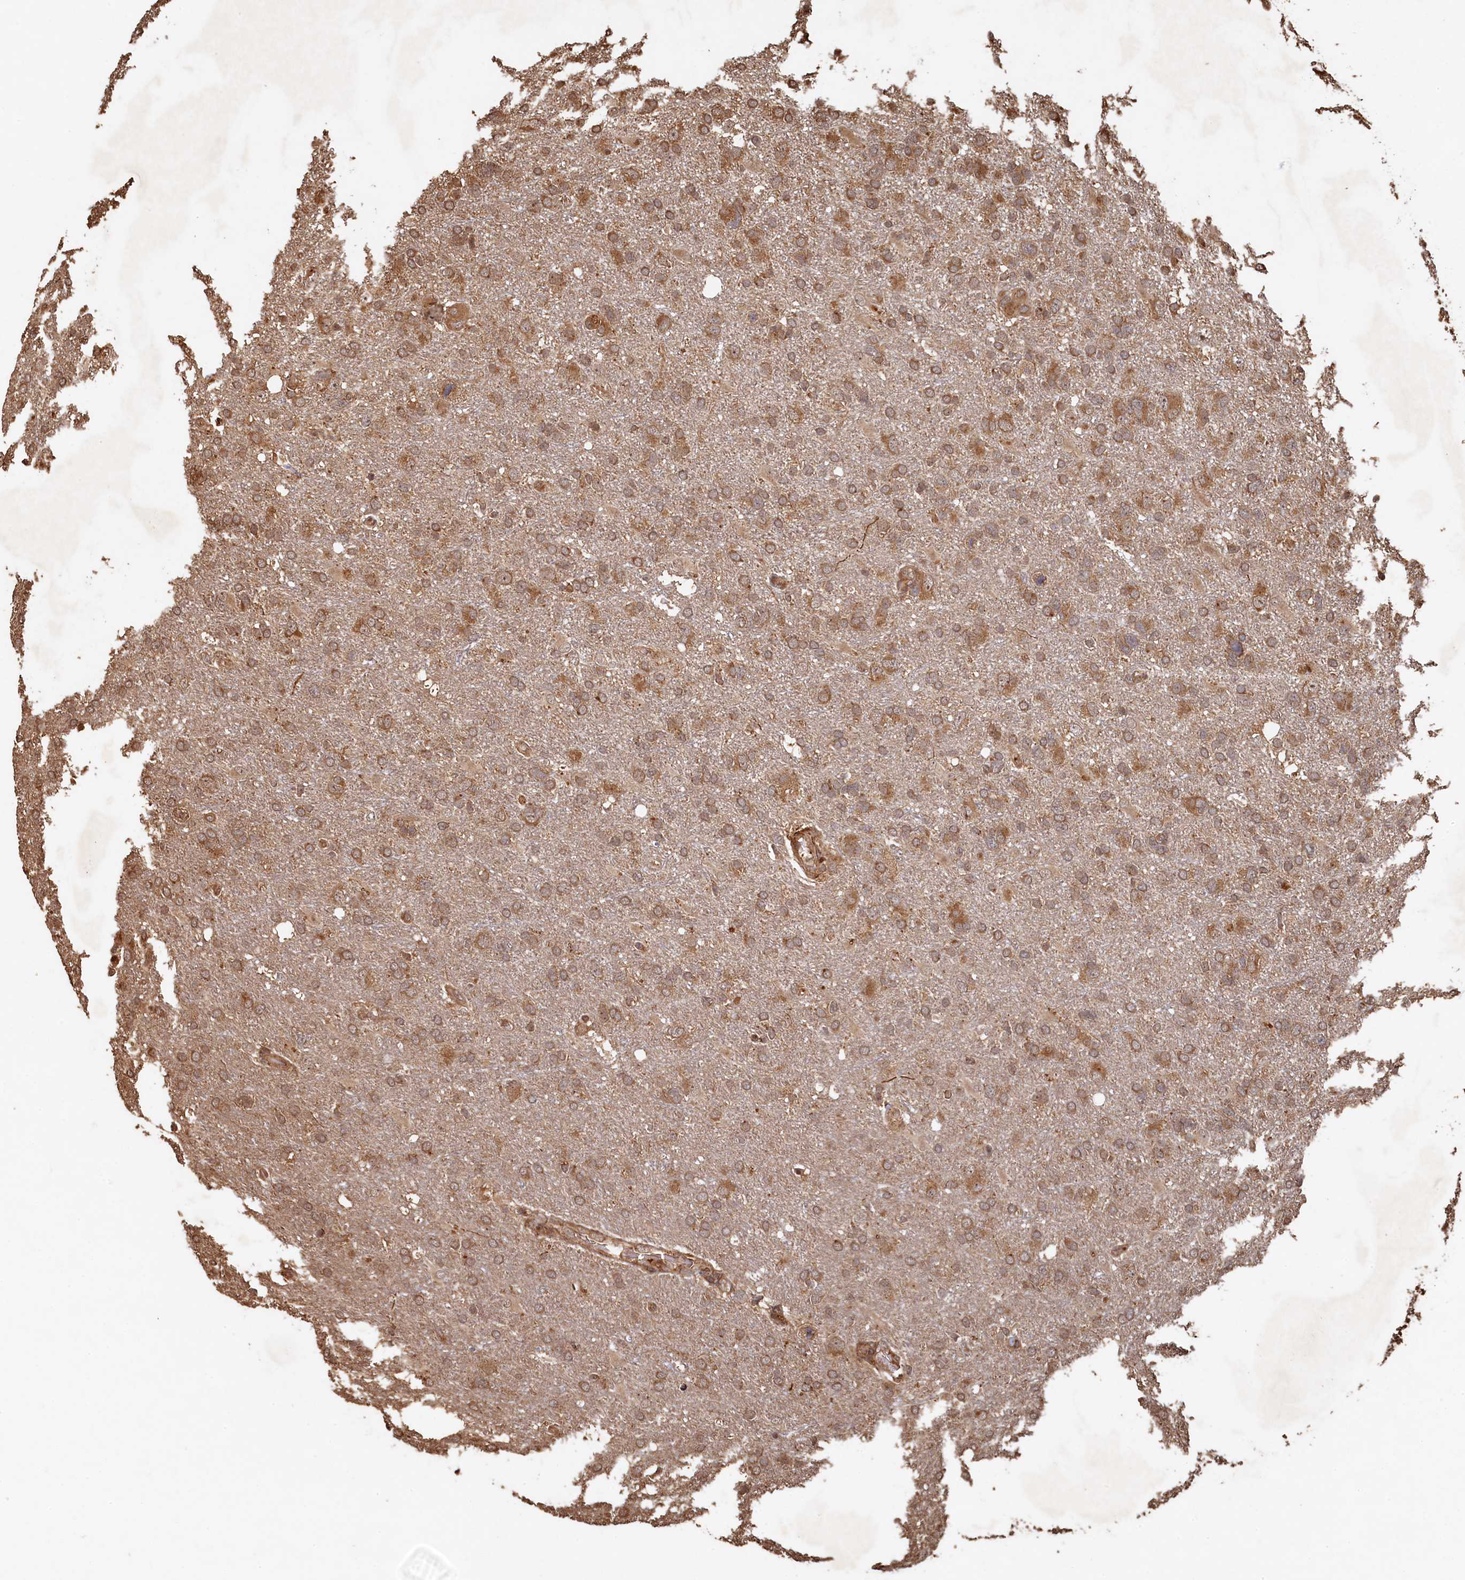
{"staining": {"intensity": "moderate", "quantity": ">75%", "location": "cytoplasmic/membranous"}, "tissue": "glioma", "cell_type": "Tumor cells", "image_type": "cancer", "snomed": [{"axis": "morphology", "description": "Glioma, malignant, High grade"}, {"axis": "topography", "description": "Brain"}], "caption": "IHC staining of glioma, which exhibits medium levels of moderate cytoplasmic/membranous positivity in approximately >75% of tumor cells indicating moderate cytoplasmic/membranous protein positivity. The staining was performed using DAB (3,3'-diaminobenzidine) (brown) for protein detection and nuclei were counterstained in hematoxylin (blue).", "gene": "PIGN", "patient": {"sex": "male", "age": 61}}